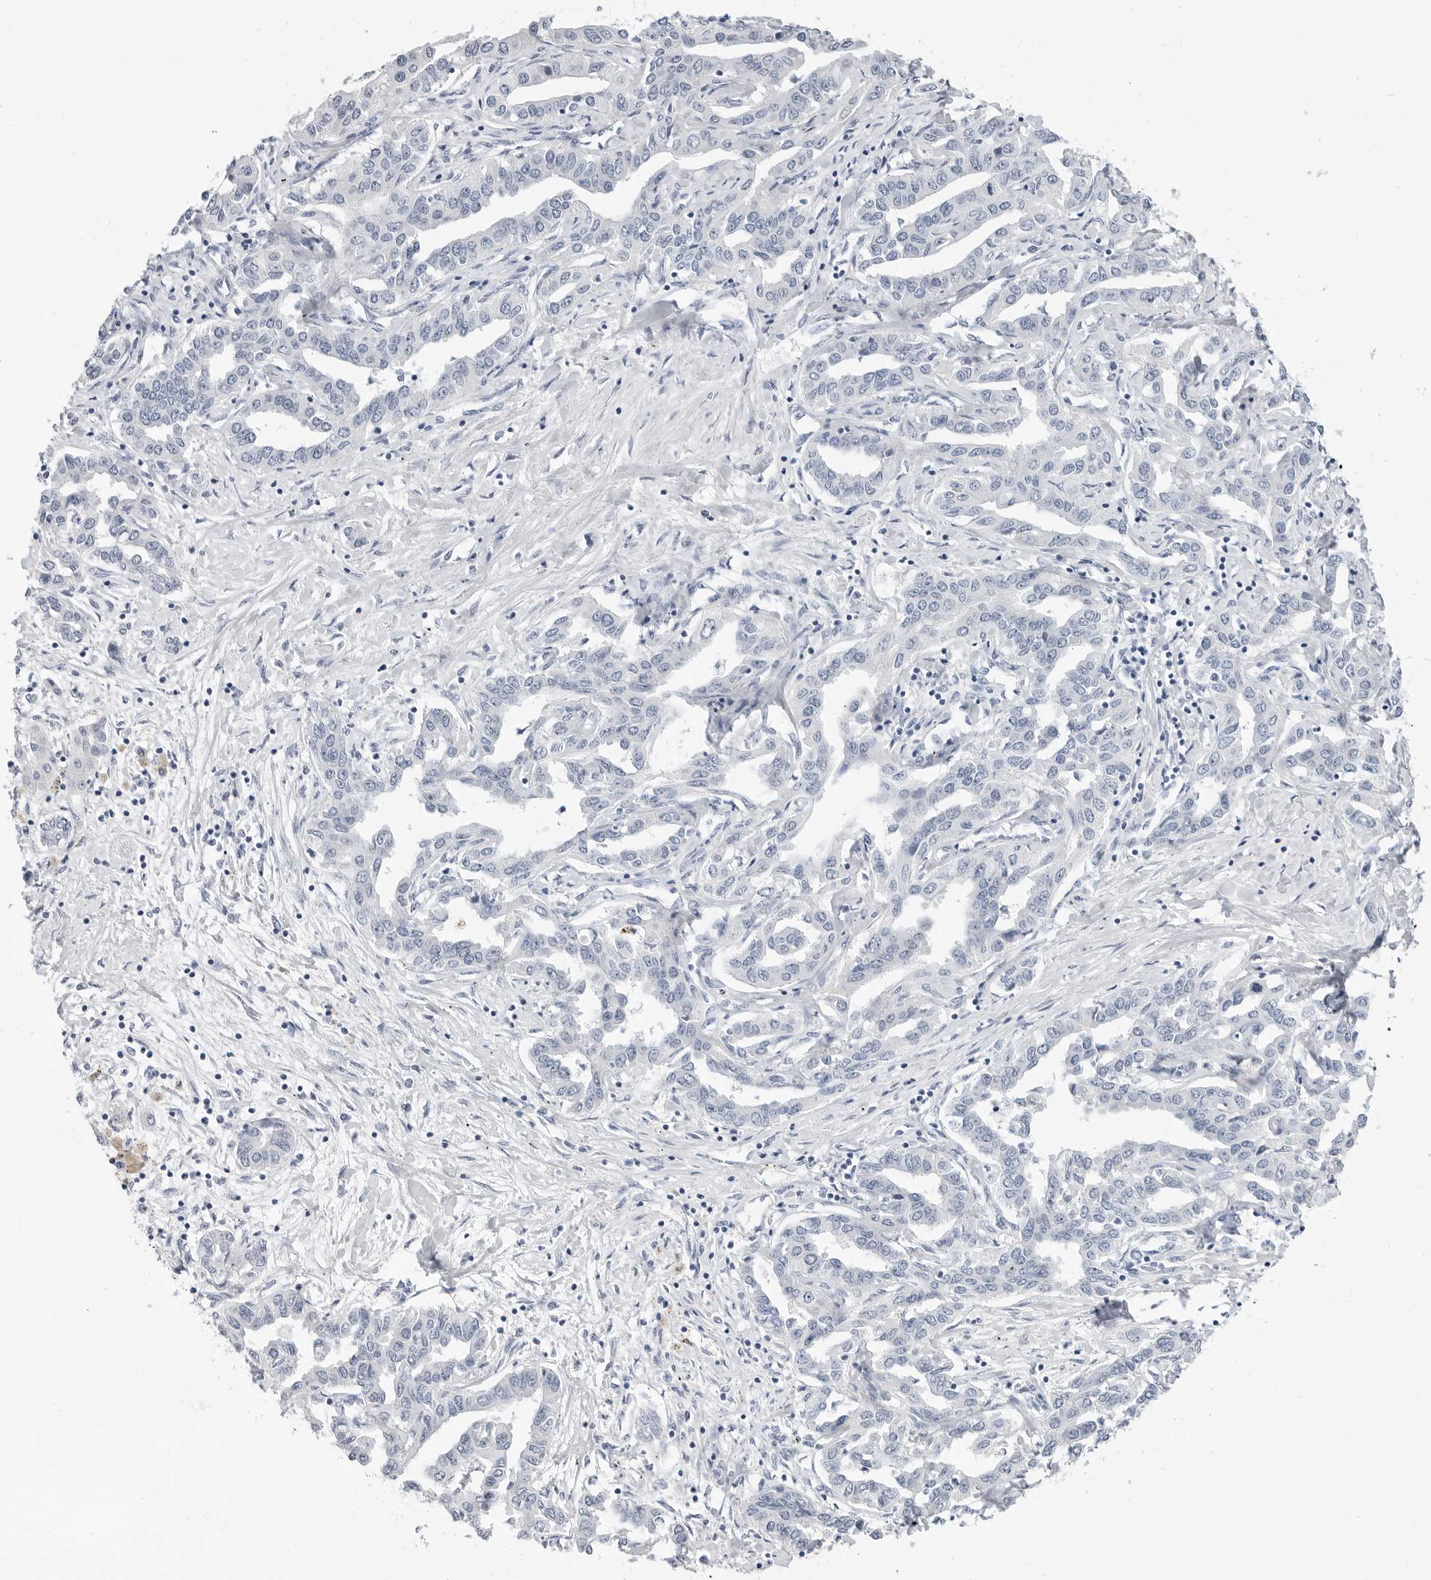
{"staining": {"intensity": "negative", "quantity": "none", "location": "none"}, "tissue": "liver cancer", "cell_type": "Tumor cells", "image_type": "cancer", "snomed": [{"axis": "morphology", "description": "Cholangiocarcinoma"}, {"axis": "topography", "description": "Liver"}], "caption": "IHC image of neoplastic tissue: human liver cancer stained with DAB shows no significant protein positivity in tumor cells. (IHC, brightfield microscopy, high magnification).", "gene": "PLN", "patient": {"sex": "male", "age": 59}}